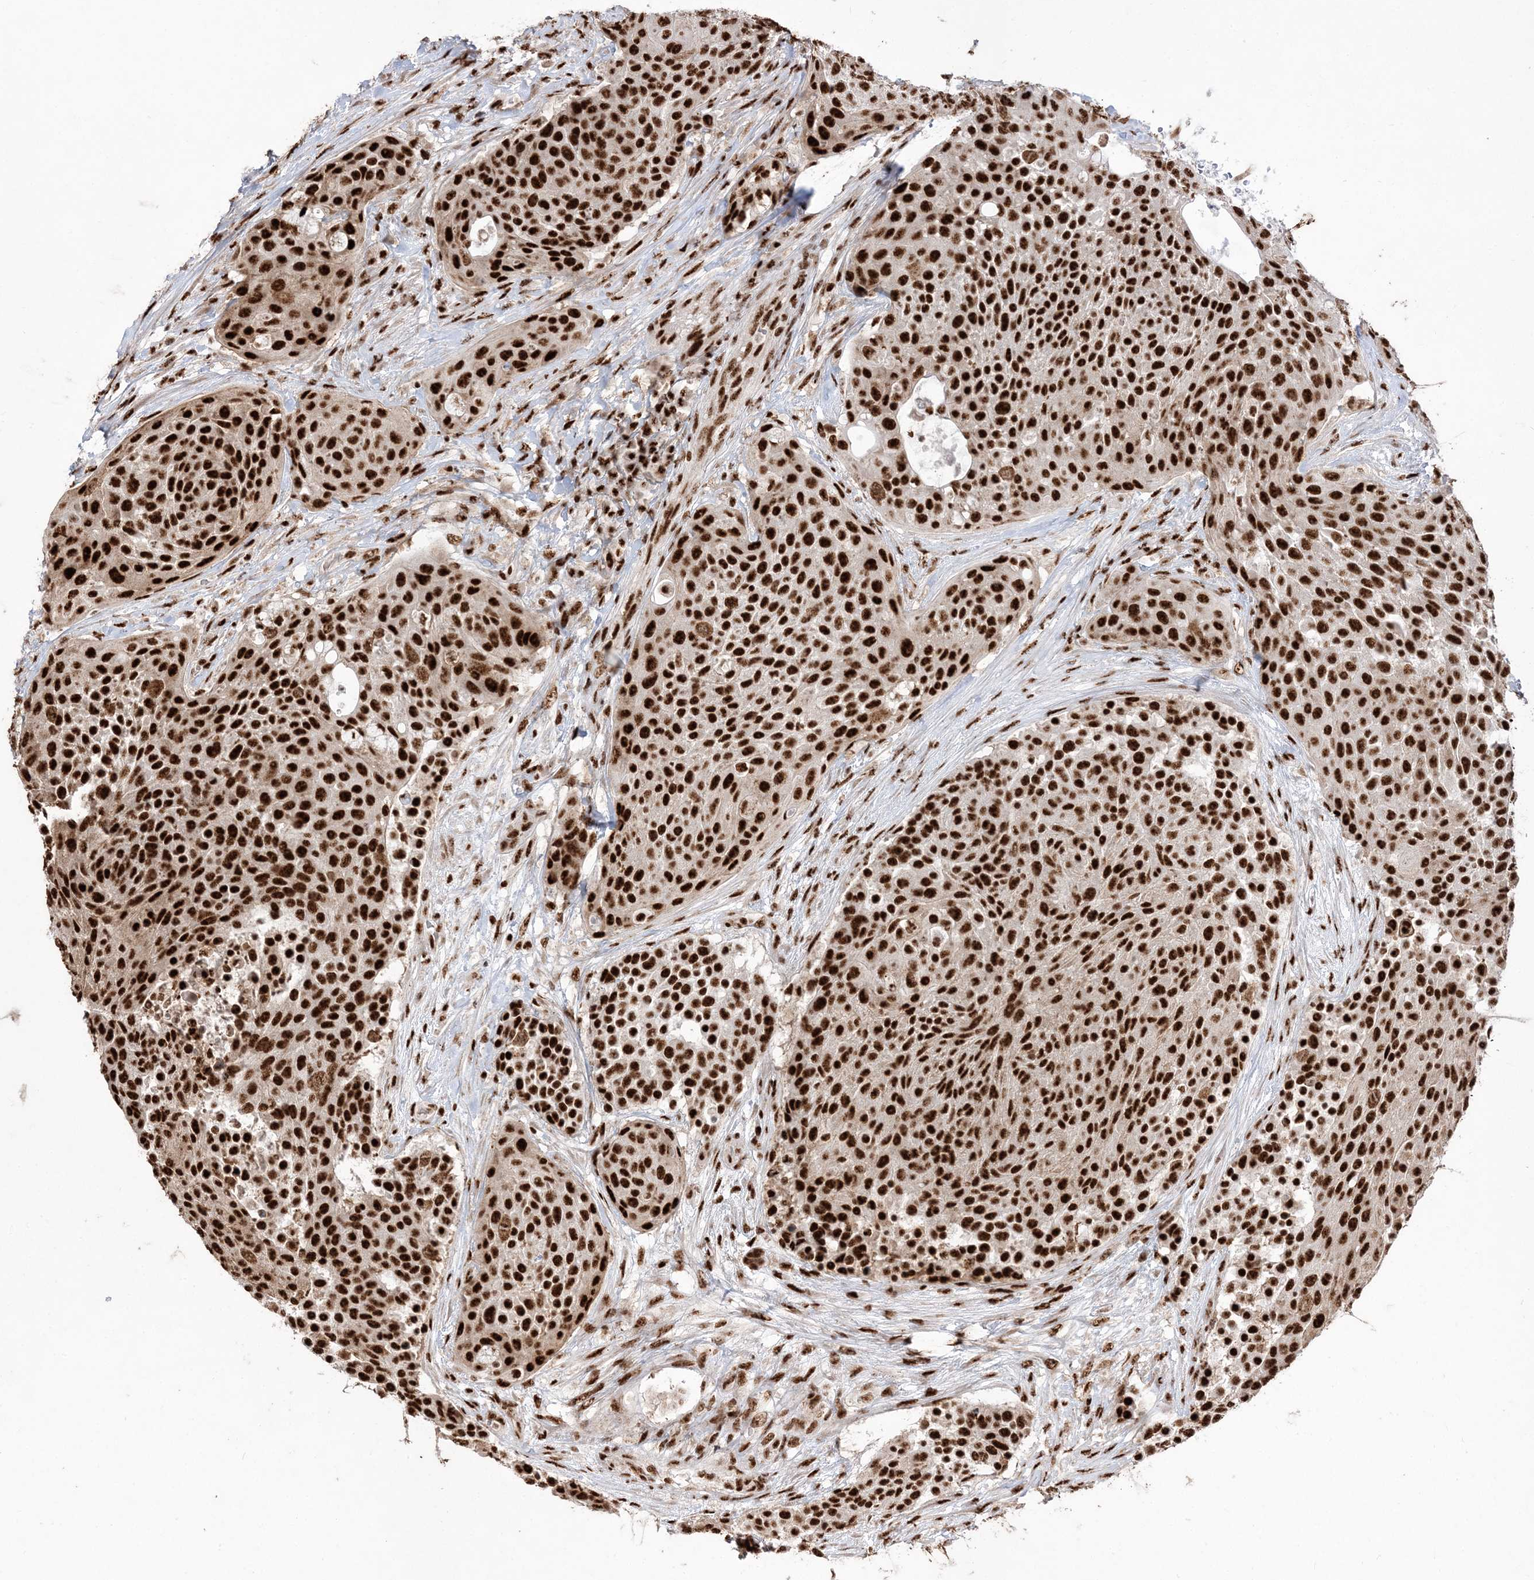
{"staining": {"intensity": "strong", "quantity": ">75%", "location": "nuclear"}, "tissue": "urothelial cancer", "cell_type": "Tumor cells", "image_type": "cancer", "snomed": [{"axis": "morphology", "description": "Urothelial carcinoma, High grade"}, {"axis": "topography", "description": "Urinary bladder"}], "caption": "Immunohistochemistry (IHC) (DAB) staining of human urothelial cancer reveals strong nuclear protein staining in about >75% of tumor cells.", "gene": "RBM17", "patient": {"sex": "female", "age": 63}}